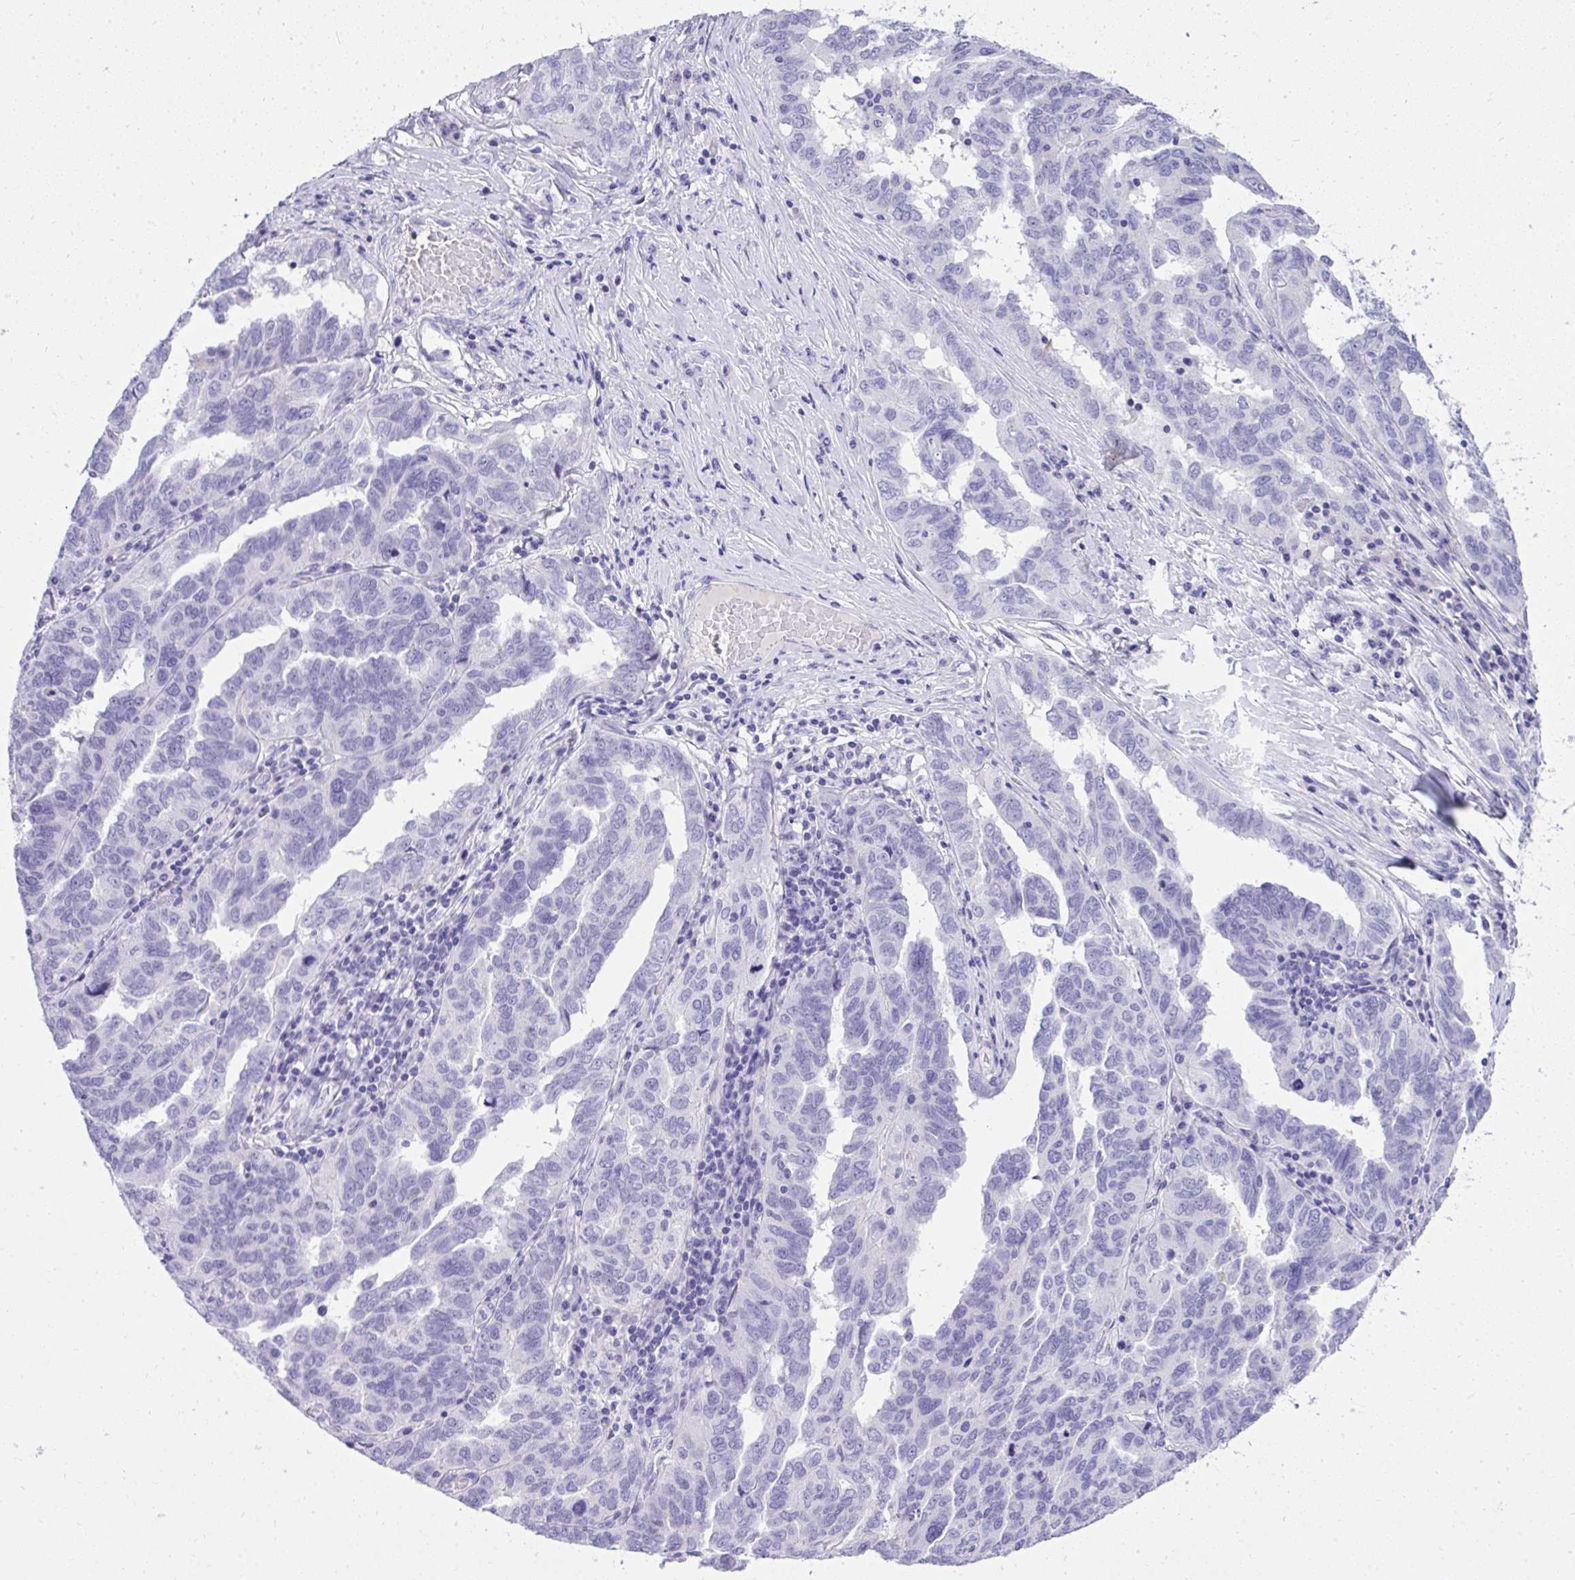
{"staining": {"intensity": "negative", "quantity": "none", "location": "none"}, "tissue": "ovarian cancer", "cell_type": "Tumor cells", "image_type": "cancer", "snomed": [{"axis": "morphology", "description": "Cystadenocarcinoma, serous, NOS"}, {"axis": "topography", "description": "Ovary"}], "caption": "Serous cystadenocarcinoma (ovarian) stained for a protein using immunohistochemistry (IHC) reveals no expression tumor cells.", "gene": "ST6GALNAC3", "patient": {"sex": "female", "age": 64}}